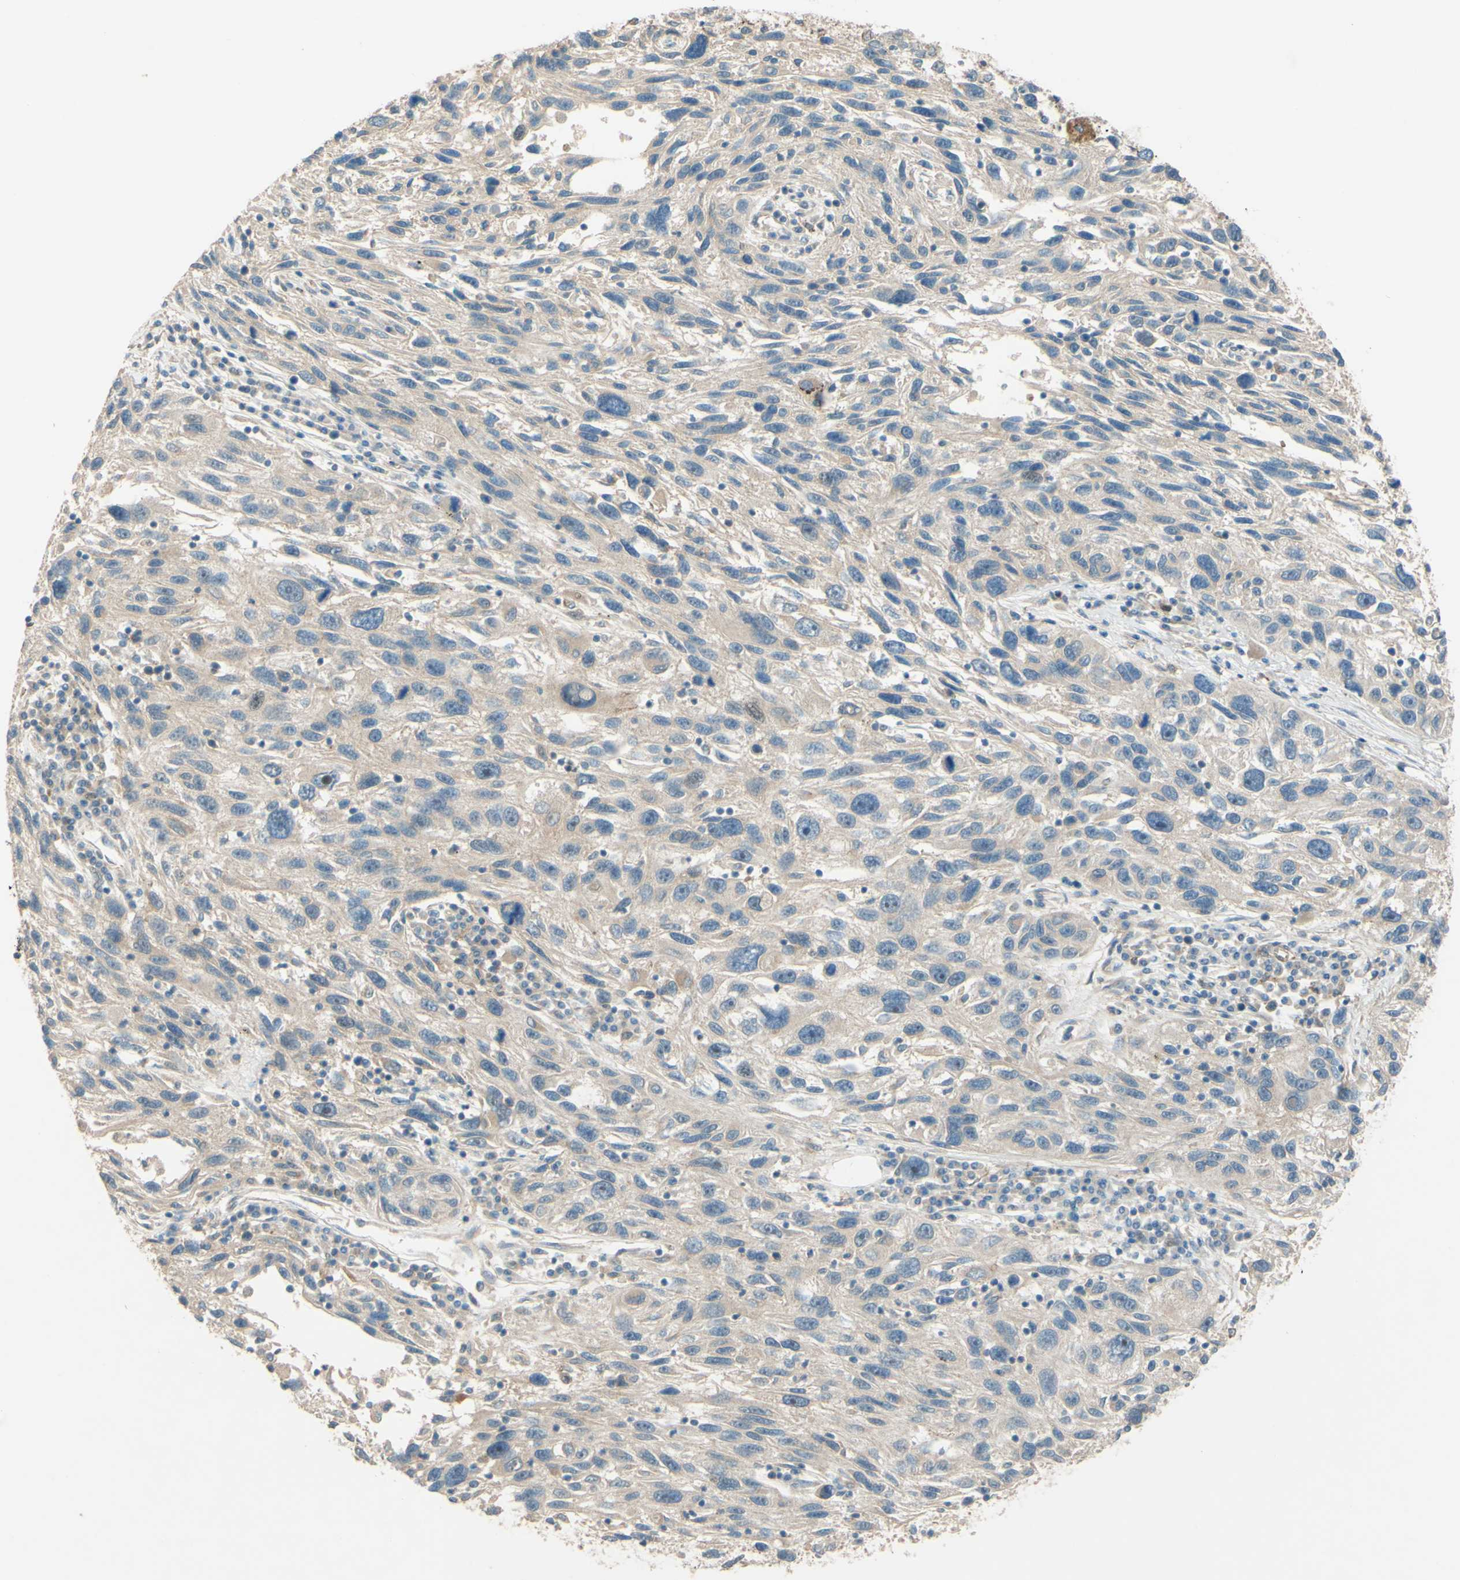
{"staining": {"intensity": "weak", "quantity": "<25%", "location": "cytoplasmic/membranous"}, "tissue": "melanoma", "cell_type": "Tumor cells", "image_type": "cancer", "snomed": [{"axis": "morphology", "description": "Malignant melanoma, NOS"}, {"axis": "topography", "description": "Skin"}], "caption": "Tumor cells show no significant positivity in malignant melanoma.", "gene": "ADAM17", "patient": {"sex": "male", "age": 53}}